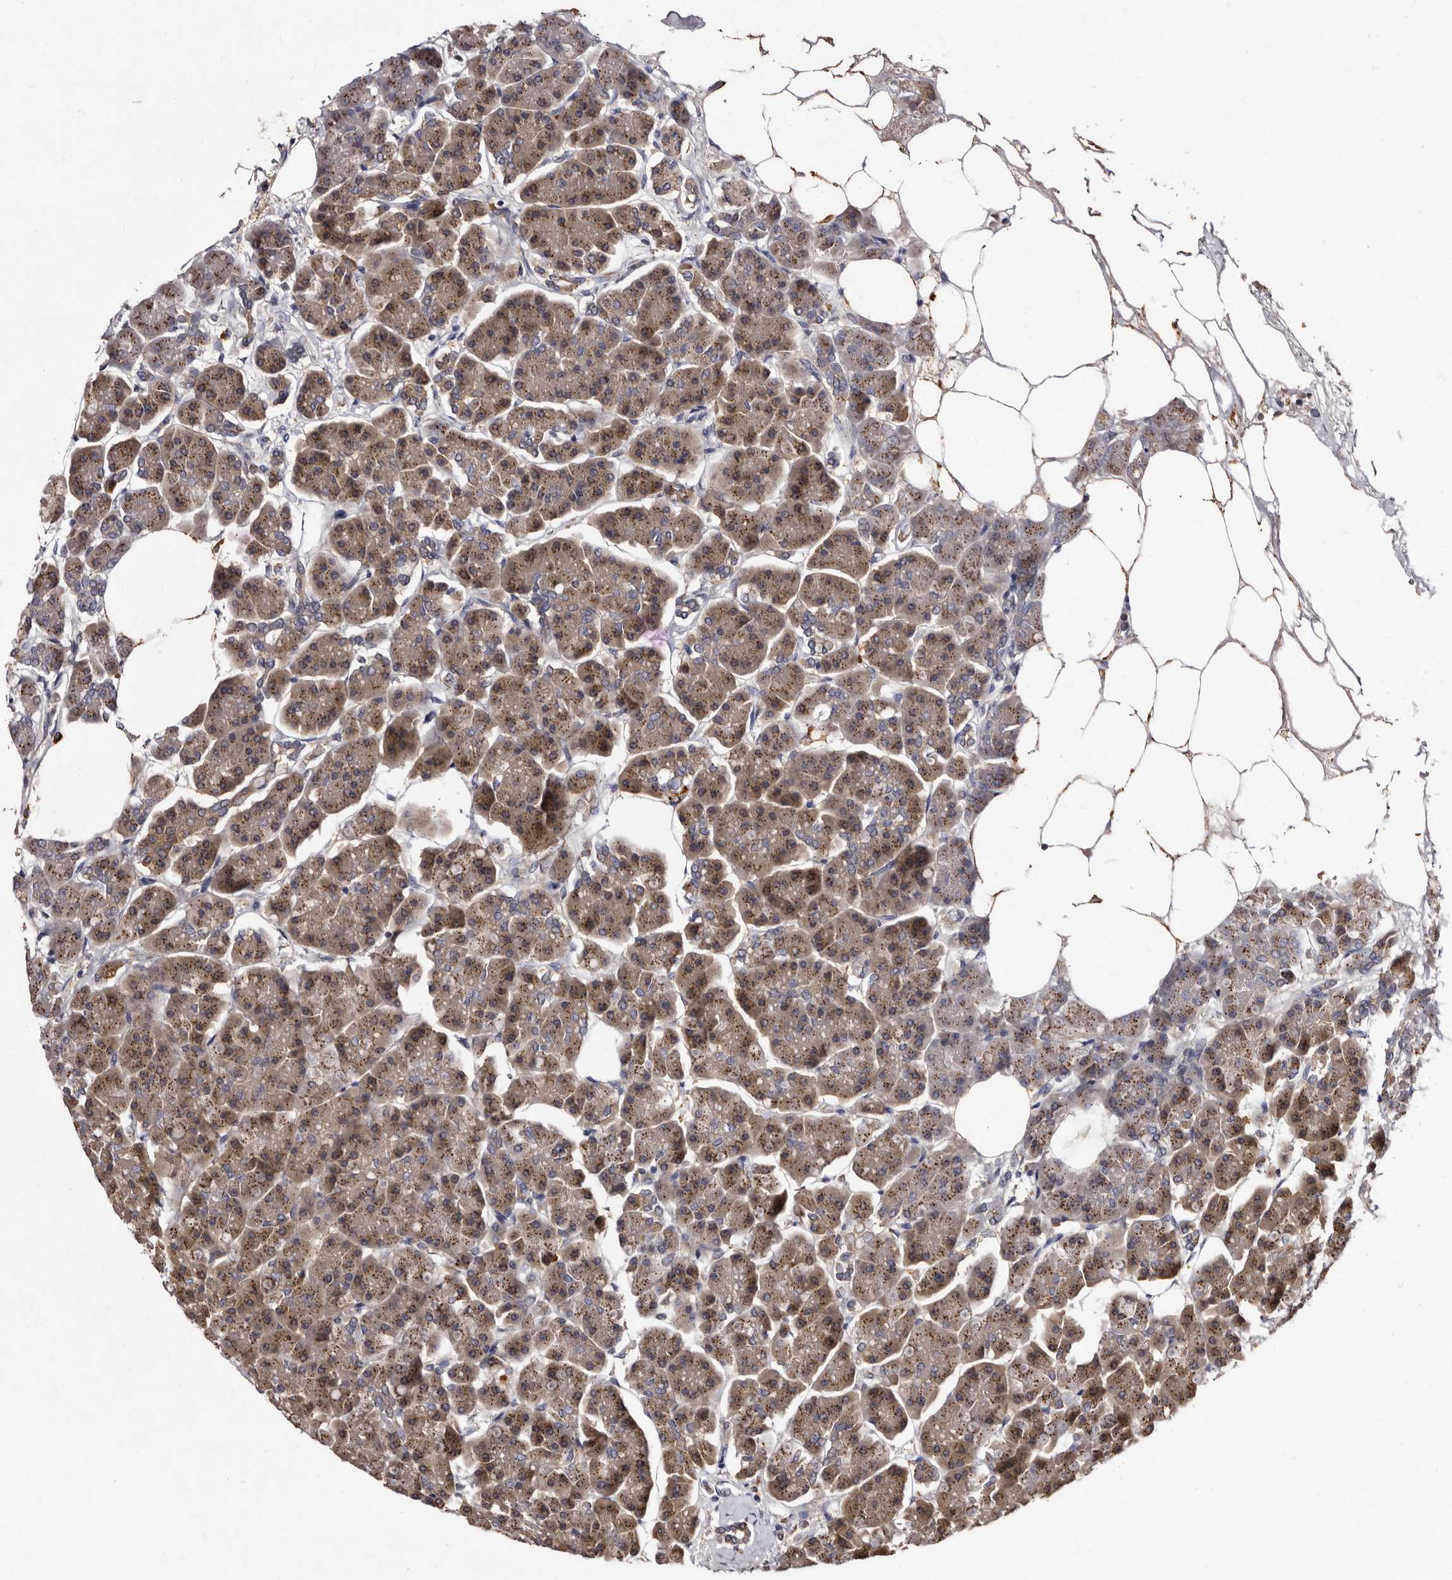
{"staining": {"intensity": "moderate", "quantity": ">75%", "location": "cytoplasmic/membranous,nuclear"}, "tissue": "pancreas", "cell_type": "Exocrine glandular cells", "image_type": "normal", "snomed": [{"axis": "morphology", "description": "Normal tissue, NOS"}, {"axis": "topography", "description": "Pancreas"}], "caption": "Immunohistochemistry (IHC) (DAB) staining of normal pancreas demonstrates moderate cytoplasmic/membranous,nuclear protein expression in about >75% of exocrine glandular cells.", "gene": "DNPH1", "patient": {"sex": "female", "age": 70}}